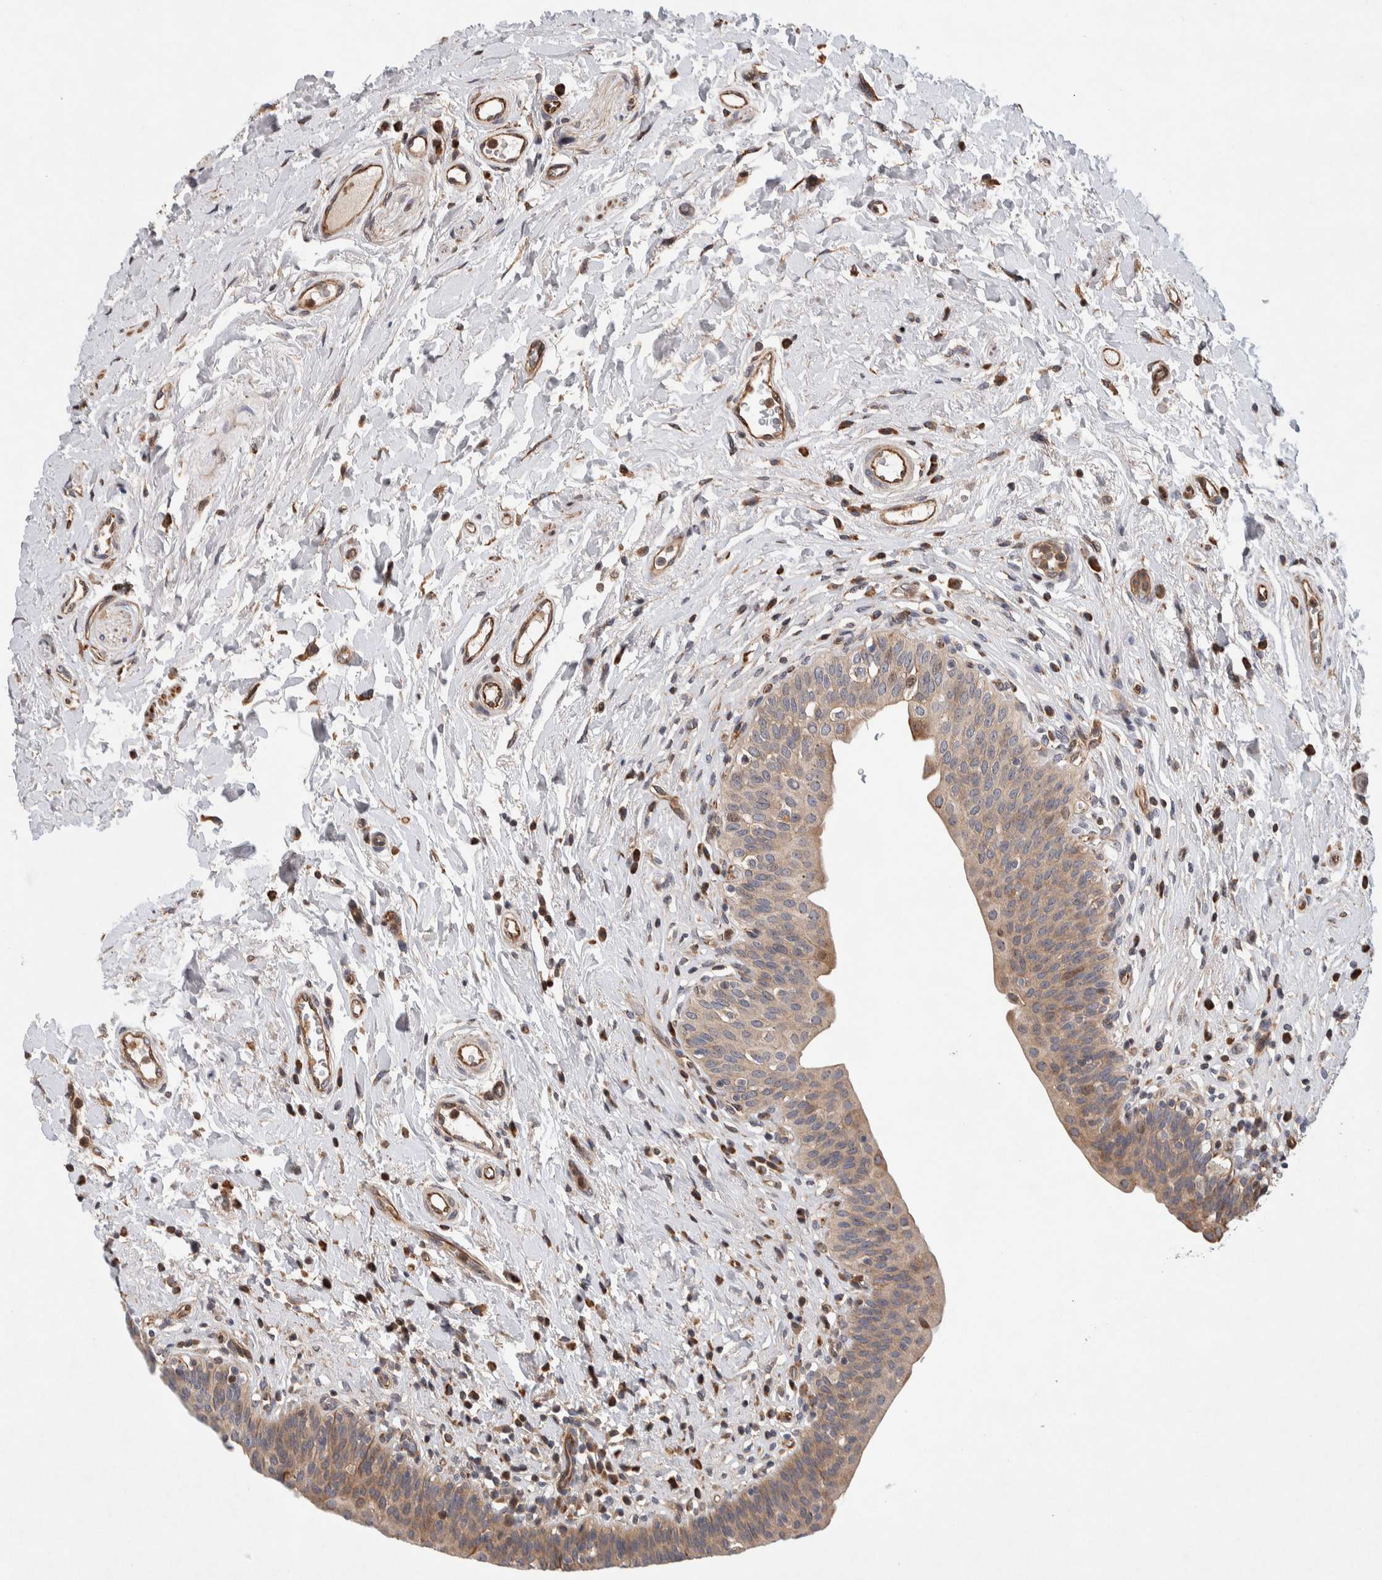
{"staining": {"intensity": "moderate", "quantity": ">75%", "location": "cytoplasmic/membranous"}, "tissue": "urinary bladder", "cell_type": "Urothelial cells", "image_type": "normal", "snomed": [{"axis": "morphology", "description": "Normal tissue, NOS"}, {"axis": "topography", "description": "Urinary bladder"}], "caption": "Moderate cytoplasmic/membranous positivity is identified in about >75% of urothelial cells in unremarkable urinary bladder.", "gene": "LZTS1", "patient": {"sex": "male", "age": 83}}